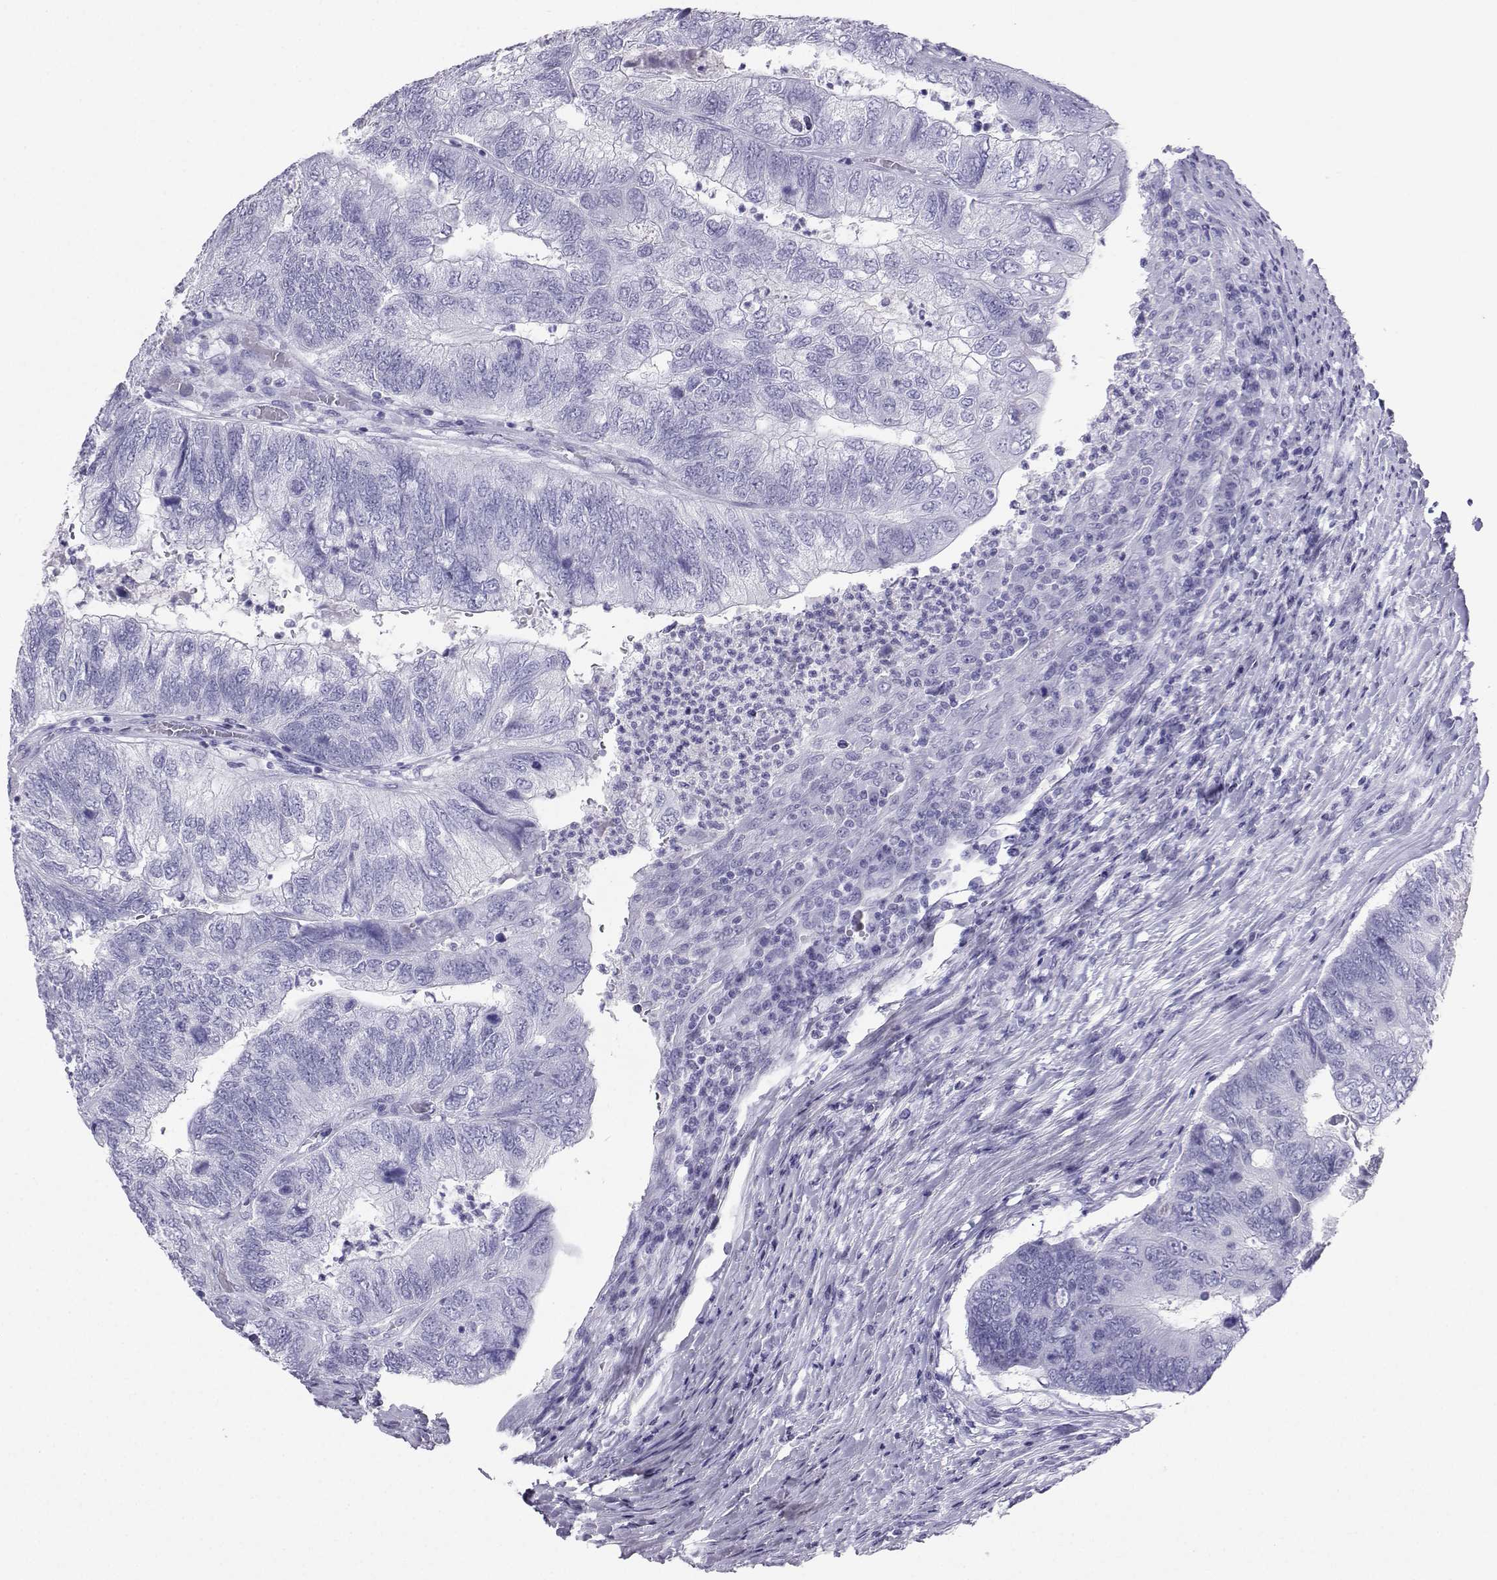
{"staining": {"intensity": "negative", "quantity": "none", "location": "none"}, "tissue": "colorectal cancer", "cell_type": "Tumor cells", "image_type": "cancer", "snomed": [{"axis": "morphology", "description": "Adenocarcinoma, NOS"}, {"axis": "topography", "description": "Colon"}], "caption": "A photomicrograph of colorectal adenocarcinoma stained for a protein reveals no brown staining in tumor cells.", "gene": "LORICRIN", "patient": {"sex": "female", "age": 67}}